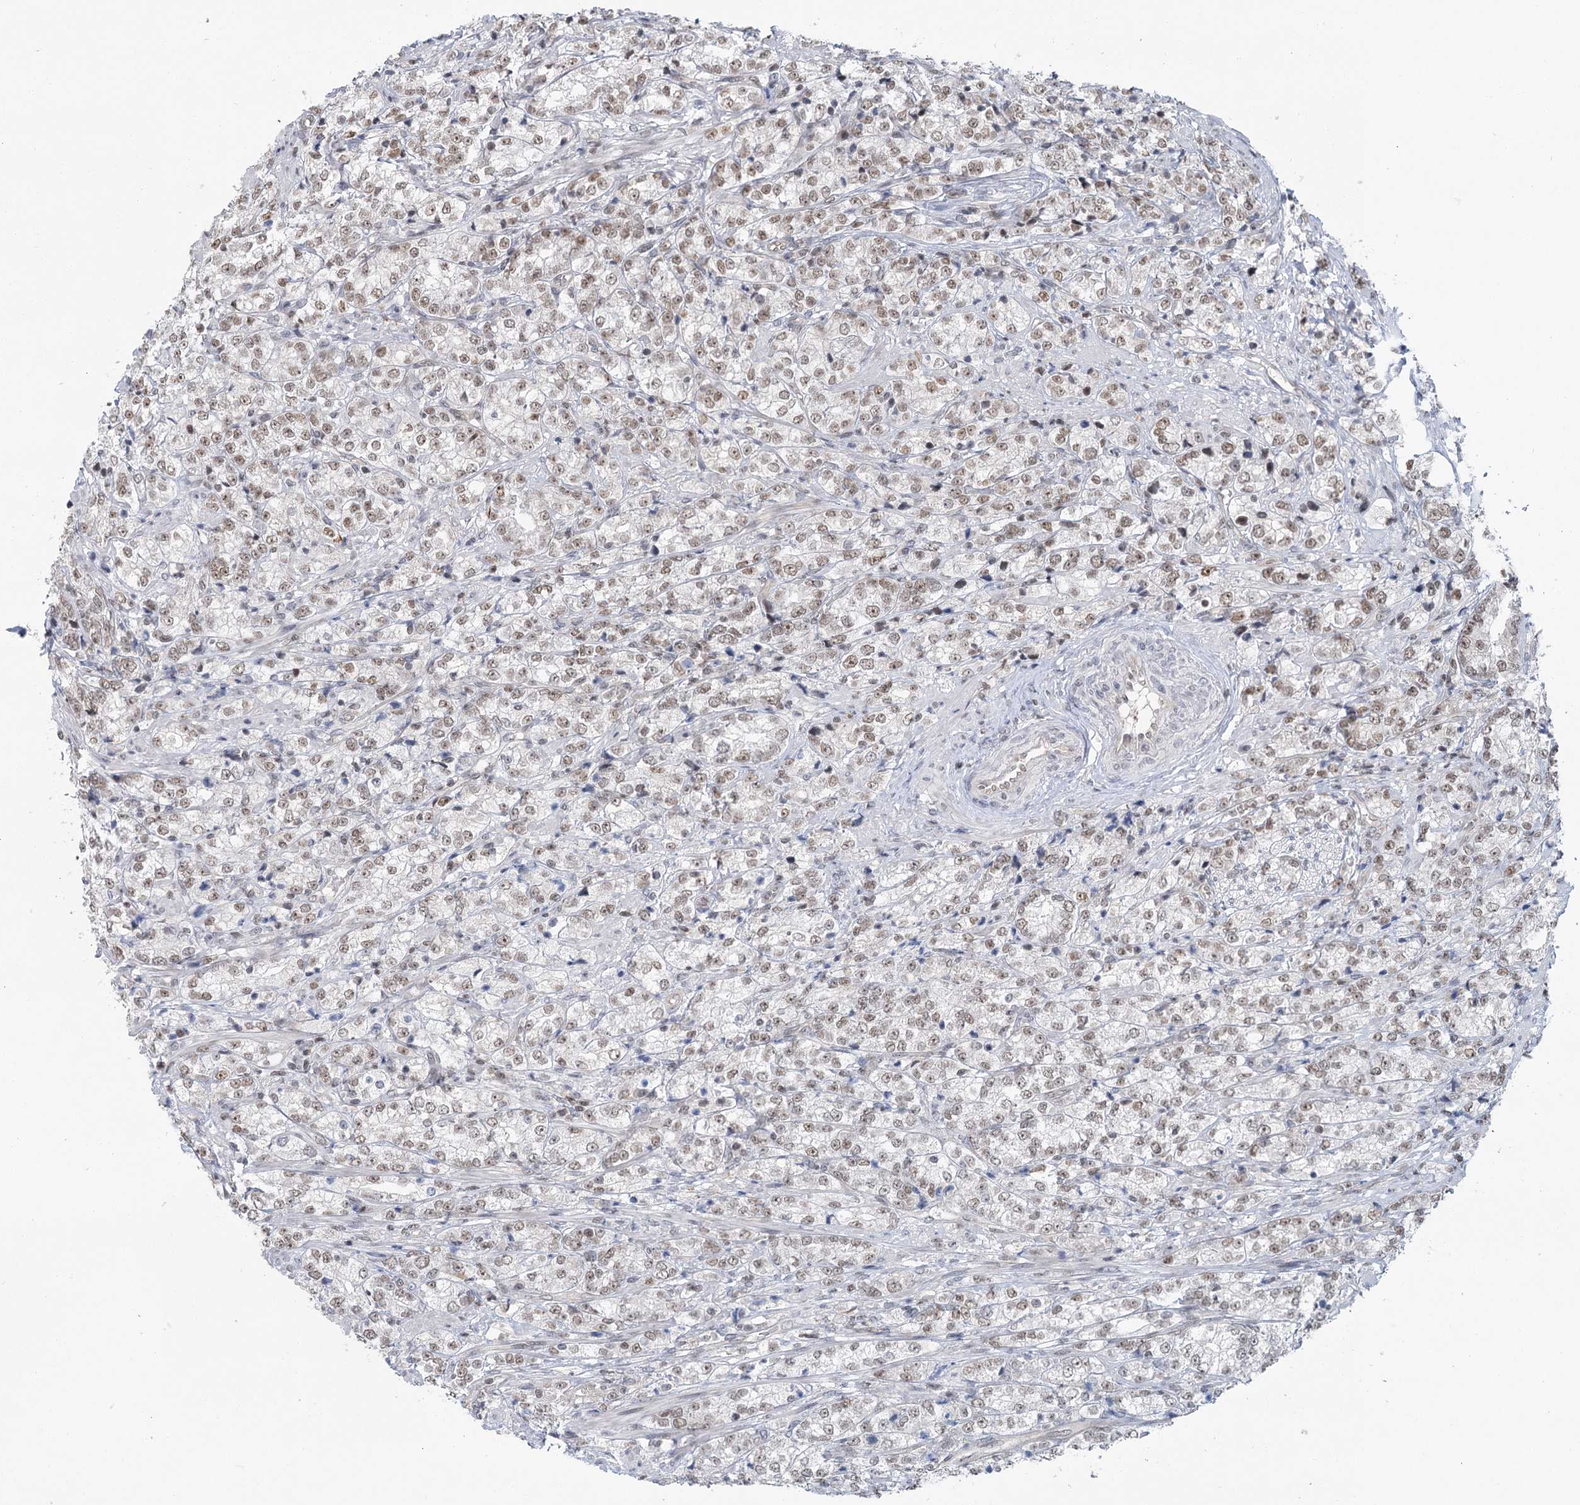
{"staining": {"intensity": "weak", "quantity": ">75%", "location": "nuclear"}, "tissue": "prostate cancer", "cell_type": "Tumor cells", "image_type": "cancer", "snomed": [{"axis": "morphology", "description": "Adenocarcinoma, High grade"}, {"axis": "topography", "description": "Prostate"}], "caption": "Human prostate cancer stained with a brown dye shows weak nuclear positive staining in approximately >75% of tumor cells.", "gene": "PDS5A", "patient": {"sex": "male", "age": 69}}